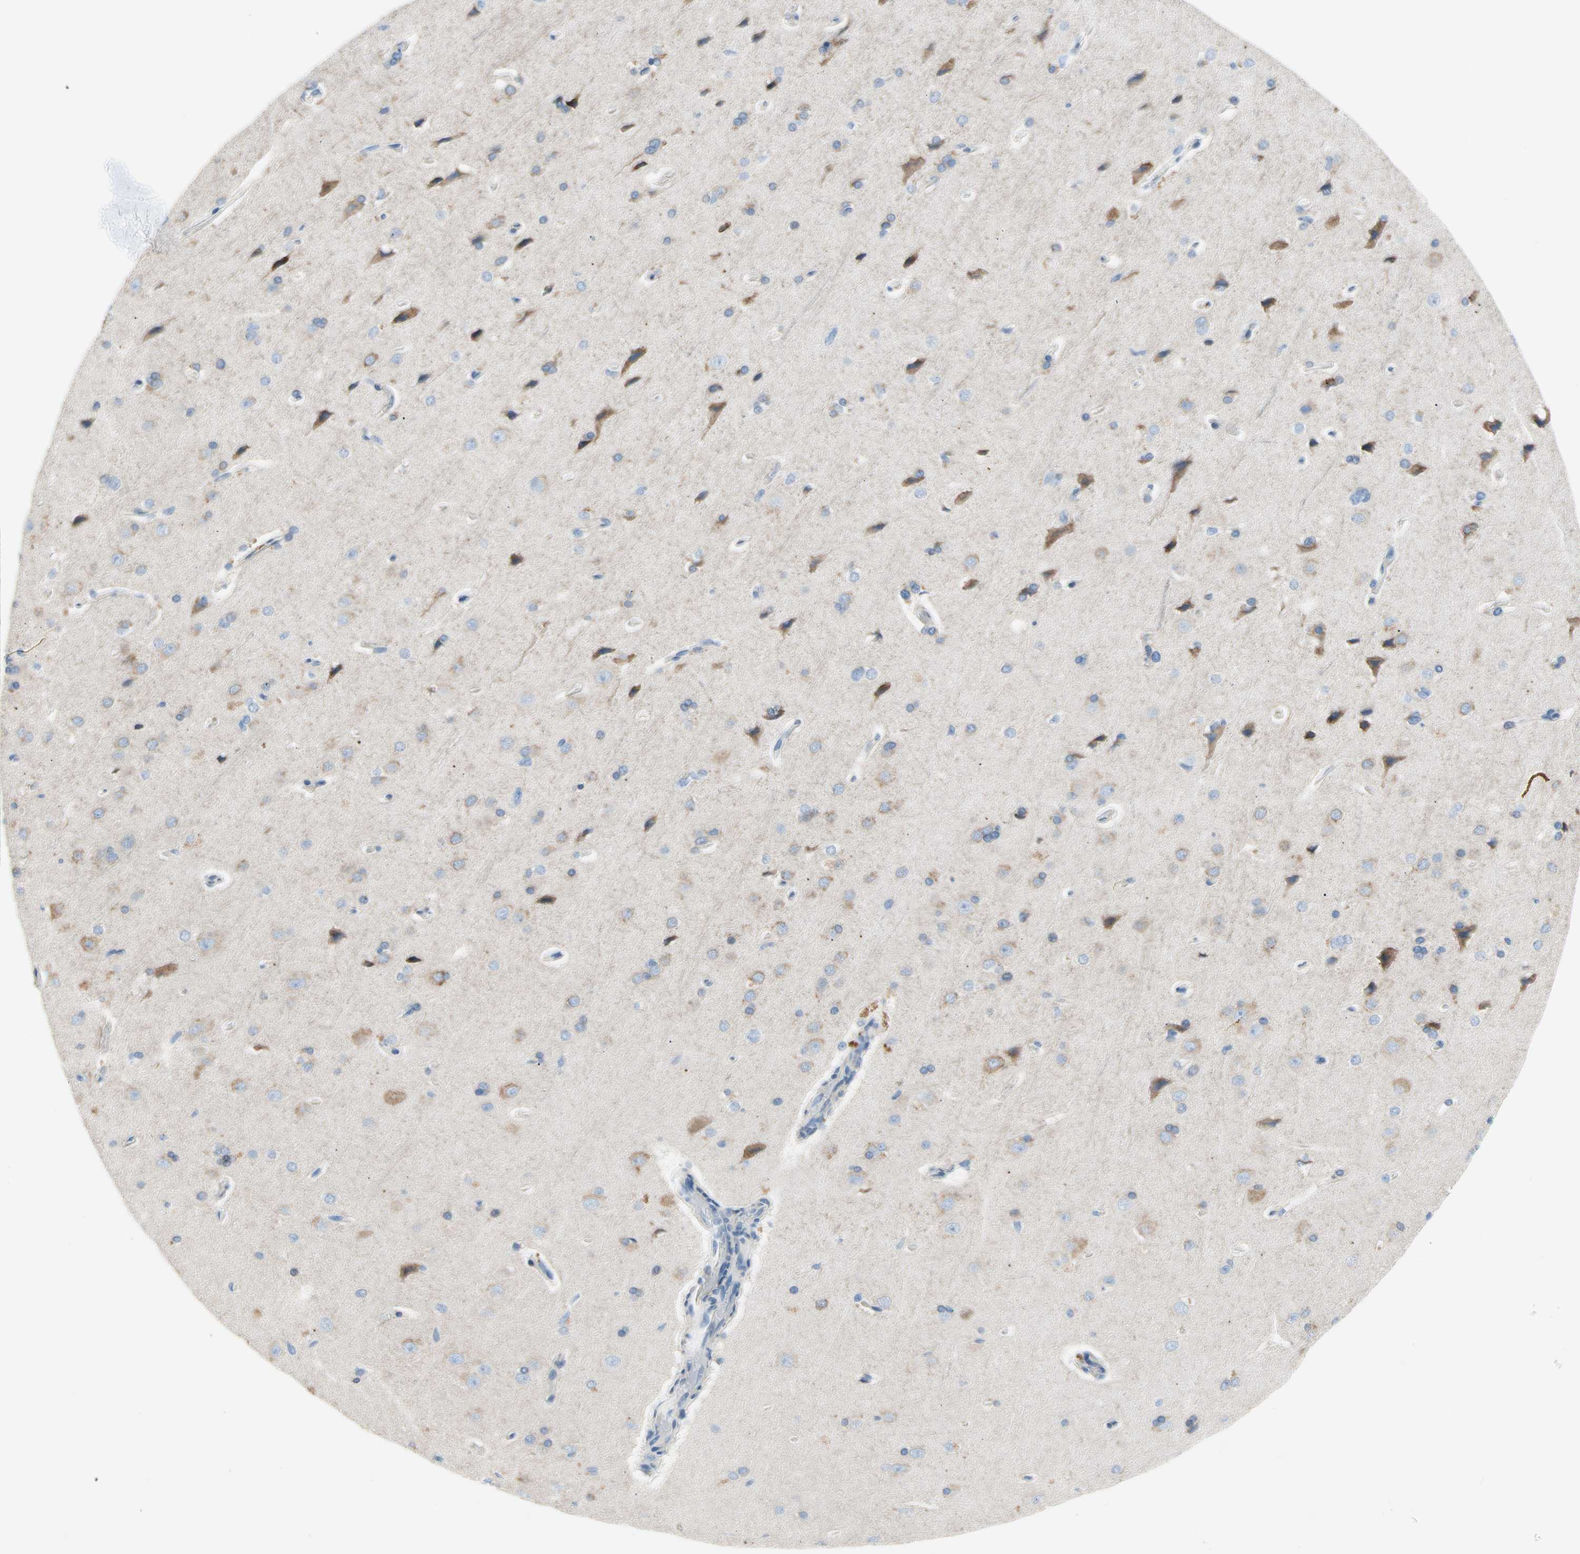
{"staining": {"intensity": "negative", "quantity": "none", "location": "none"}, "tissue": "cerebral cortex", "cell_type": "Endothelial cells", "image_type": "normal", "snomed": [{"axis": "morphology", "description": "Normal tissue, NOS"}, {"axis": "topography", "description": "Cerebral cortex"}], "caption": "Cerebral cortex stained for a protein using IHC shows no positivity endothelial cells.", "gene": "CA14", "patient": {"sex": "male", "age": 62}}